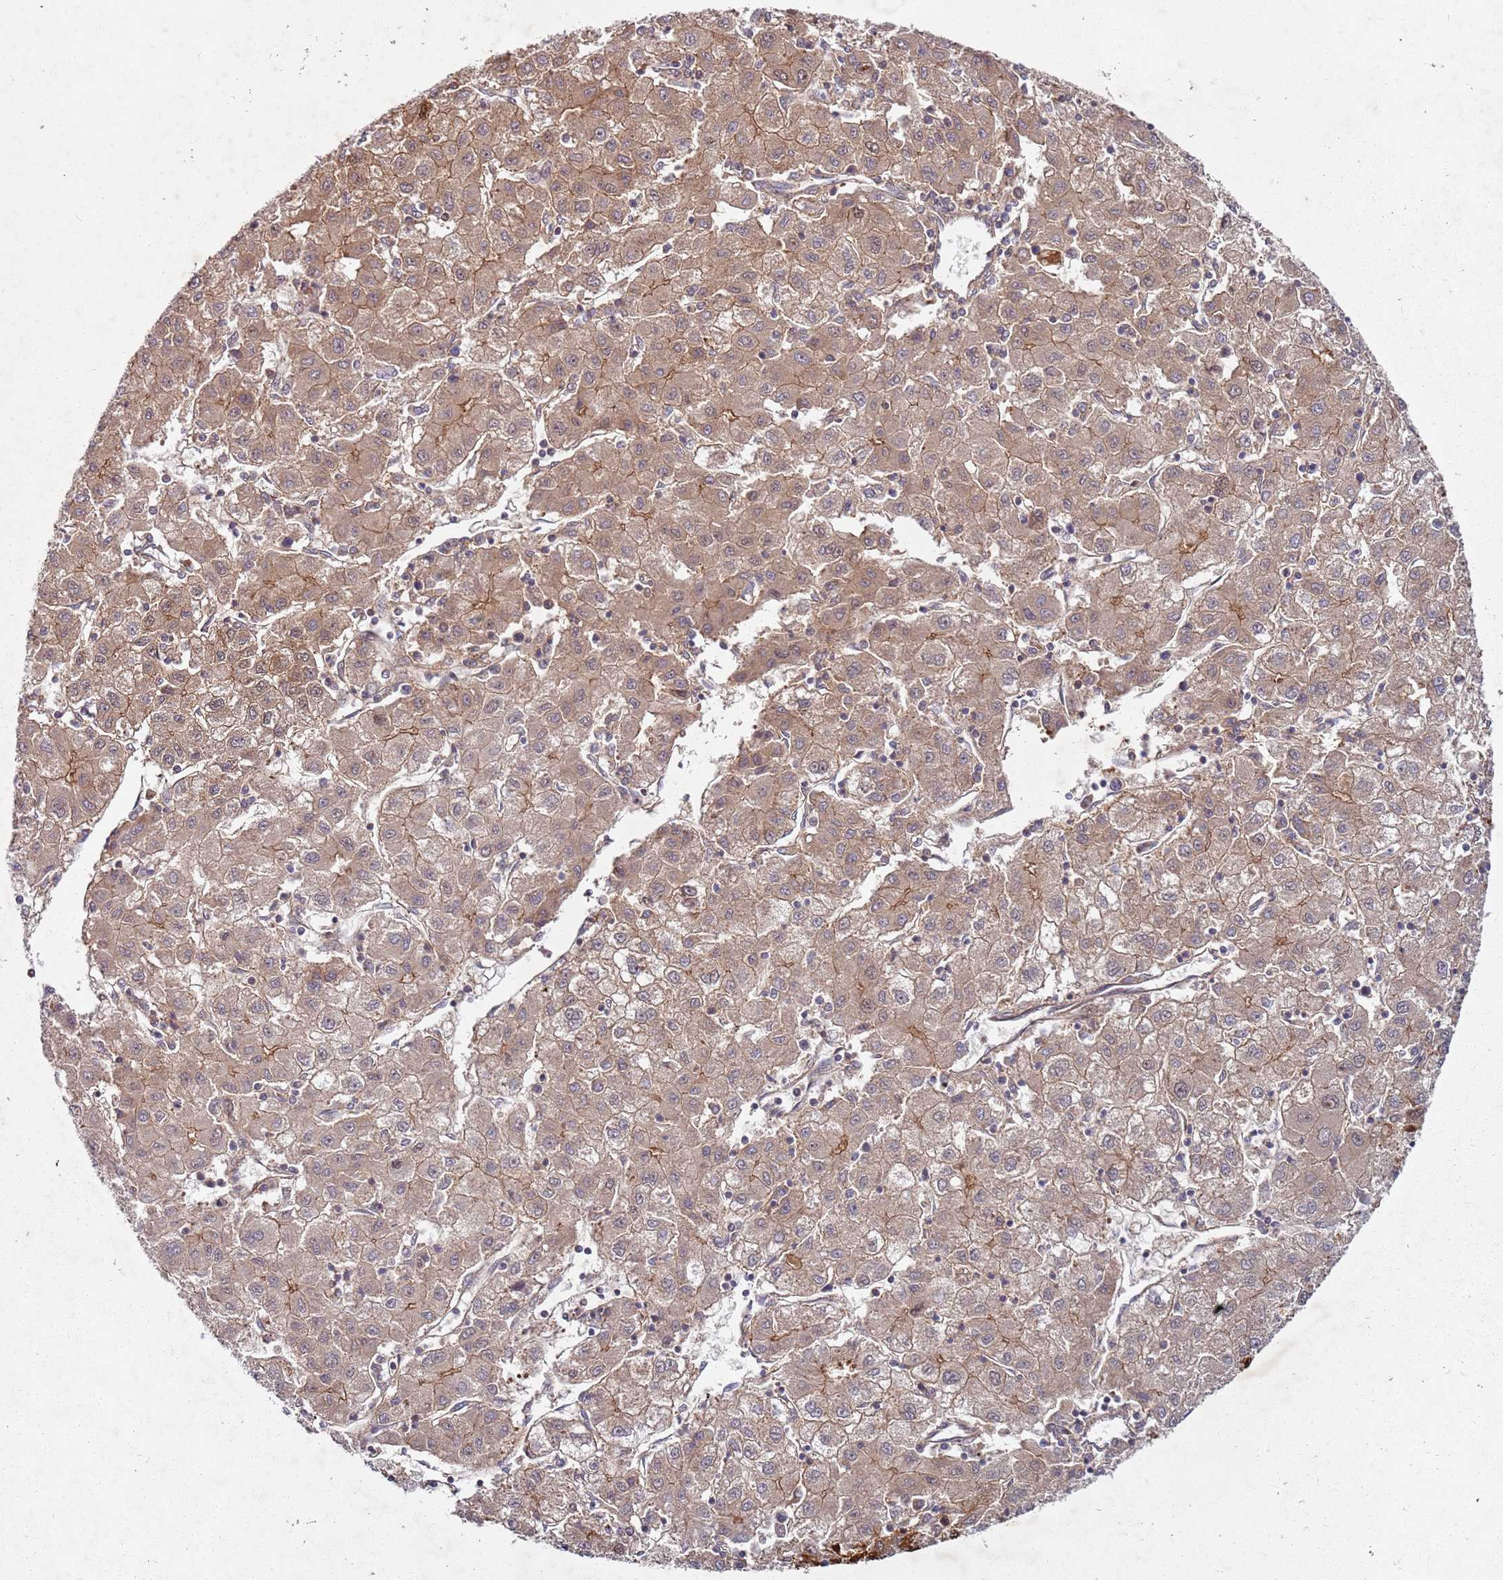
{"staining": {"intensity": "moderate", "quantity": ">75%", "location": "cytoplasmic/membranous"}, "tissue": "liver cancer", "cell_type": "Tumor cells", "image_type": "cancer", "snomed": [{"axis": "morphology", "description": "Carcinoma, Hepatocellular, NOS"}, {"axis": "topography", "description": "Liver"}], "caption": "Immunohistochemistry (IHC) micrograph of liver cancer (hepatocellular carcinoma) stained for a protein (brown), which reveals medium levels of moderate cytoplasmic/membranous positivity in approximately >75% of tumor cells.", "gene": "C2CD4B", "patient": {"sex": "male", "age": 72}}